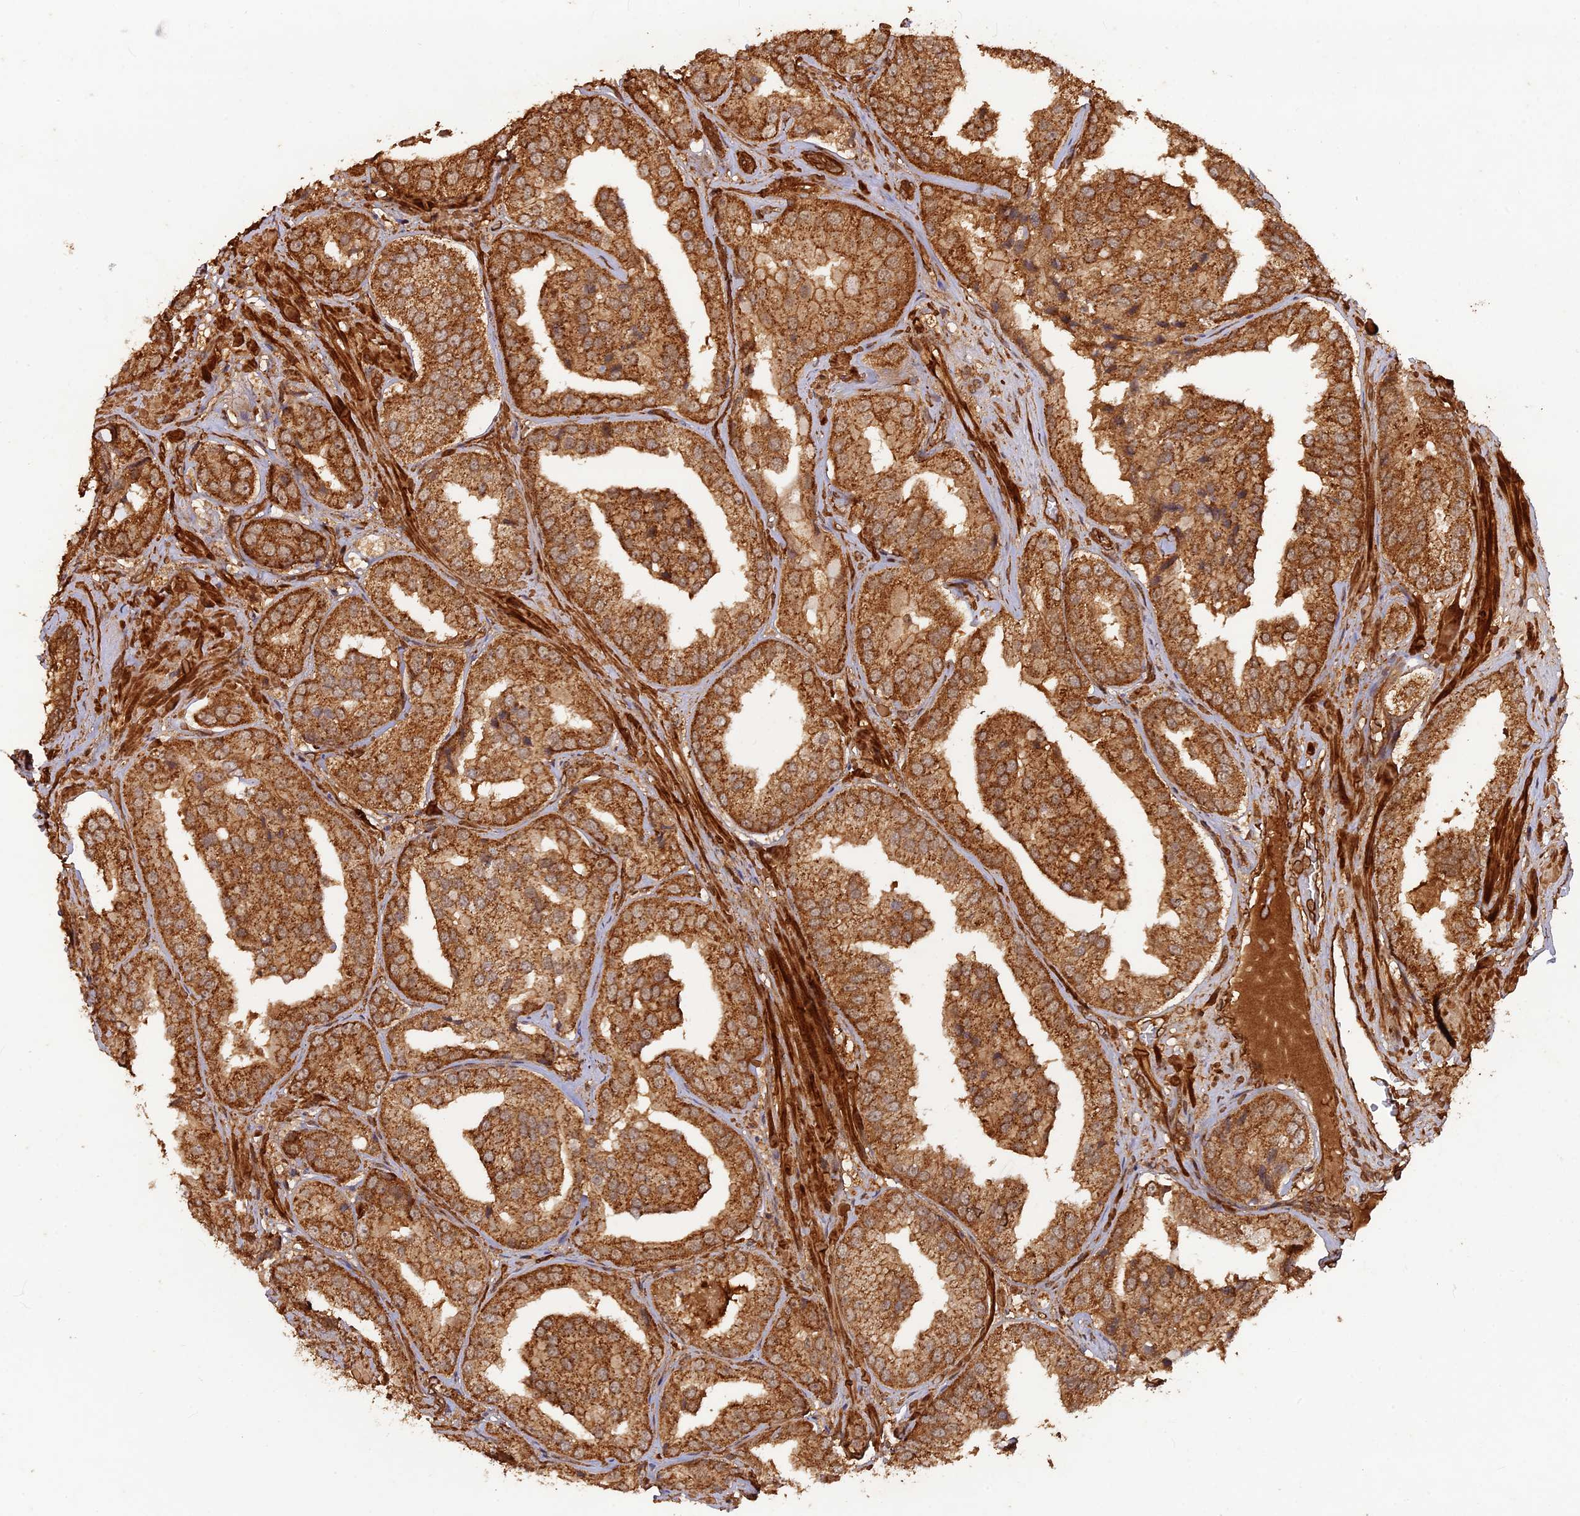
{"staining": {"intensity": "strong", "quantity": ">75%", "location": "cytoplasmic/membranous"}, "tissue": "prostate cancer", "cell_type": "Tumor cells", "image_type": "cancer", "snomed": [{"axis": "morphology", "description": "Adenocarcinoma, High grade"}, {"axis": "topography", "description": "Prostate"}], "caption": "Prostate adenocarcinoma (high-grade) stained with immunohistochemistry exhibits strong cytoplasmic/membranous positivity in about >75% of tumor cells. (DAB IHC, brown staining for protein, blue staining for nuclei).", "gene": "CCDC174", "patient": {"sex": "male", "age": 63}}